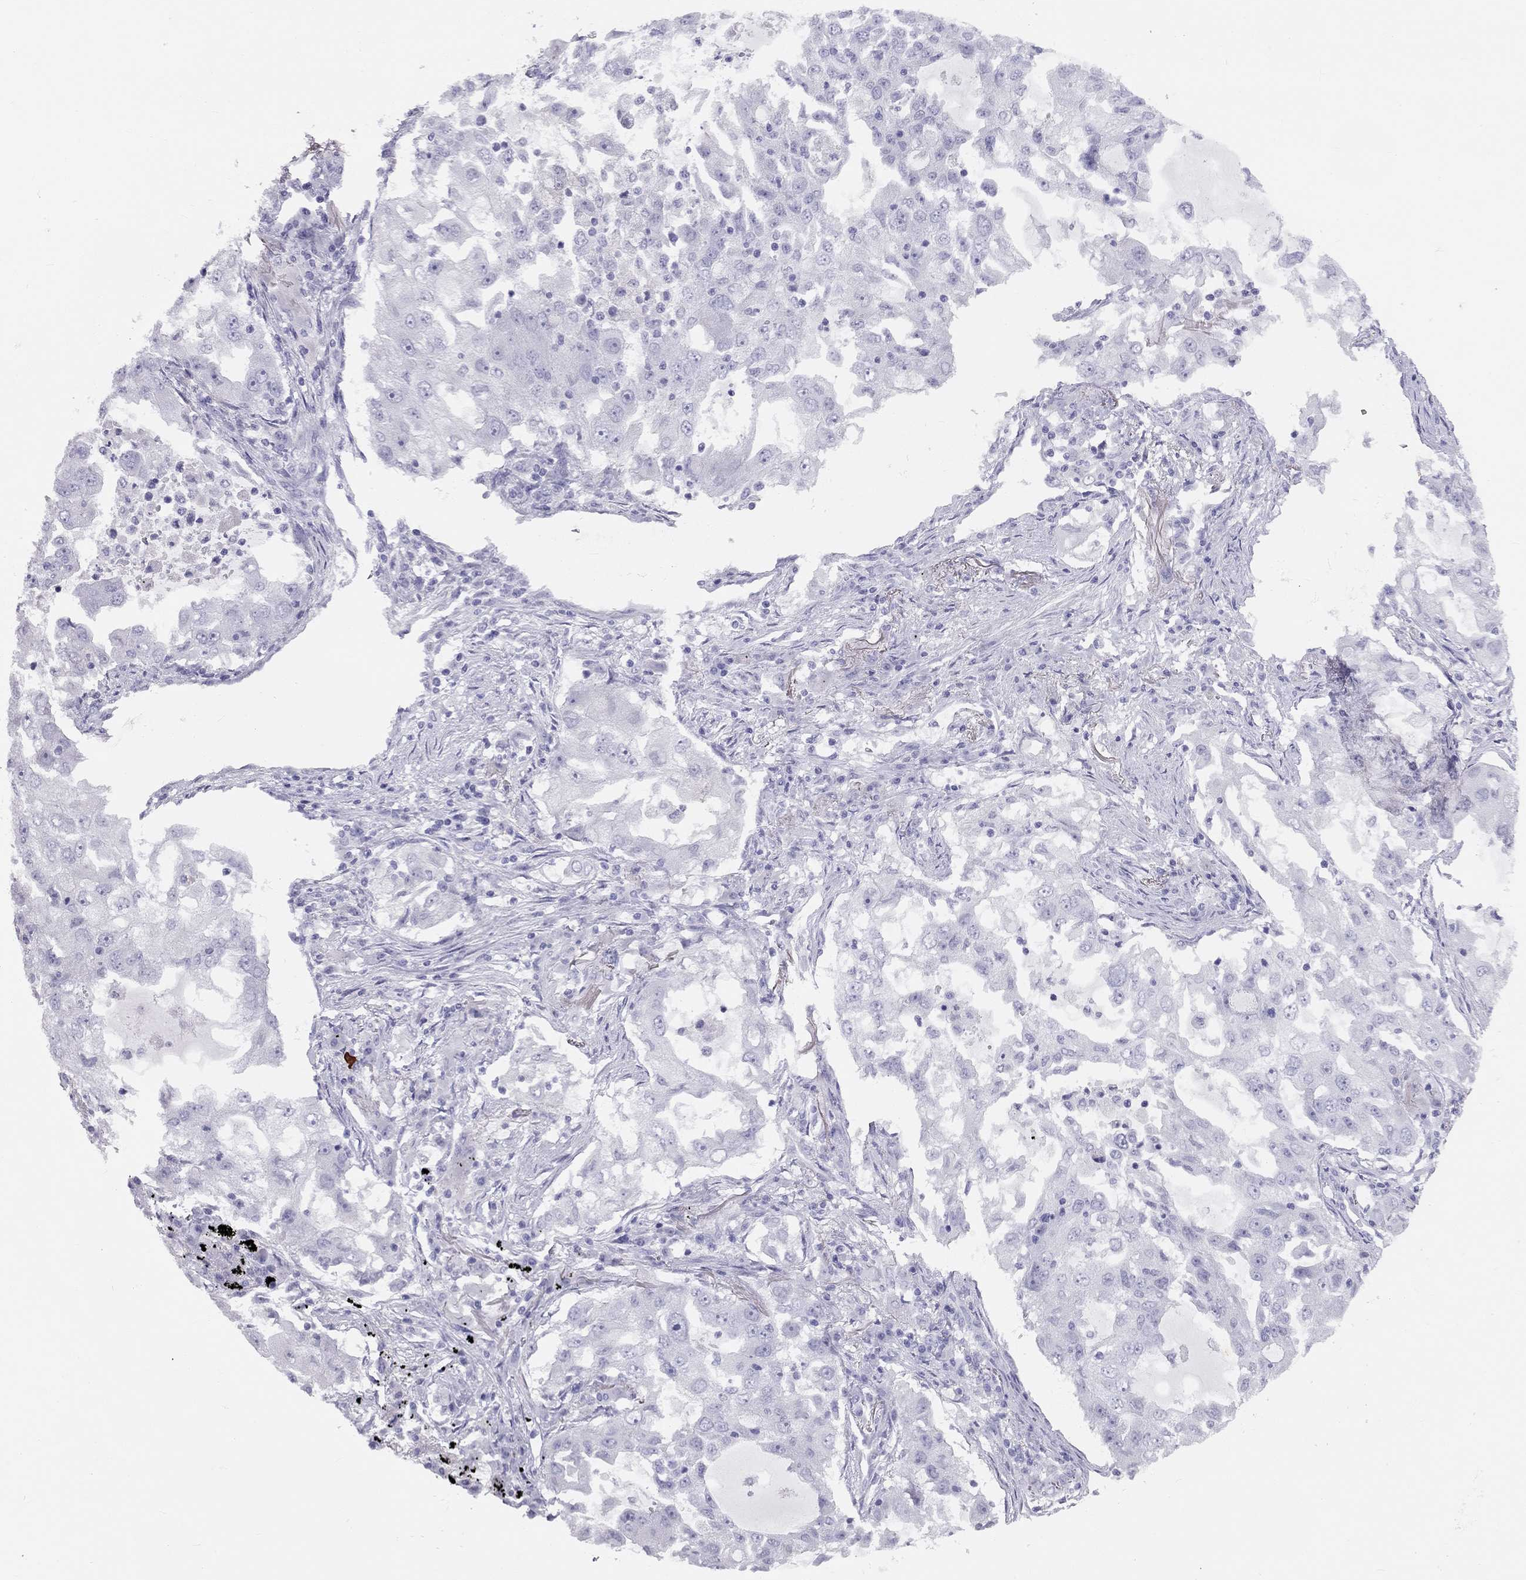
{"staining": {"intensity": "negative", "quantity": "none", "location": "none"}, "tissue": "lung cancer", "cell_type": "Tumor cells", "image_type": "cancer", "snomed": [{"axis": "morphology", "description": "Adenocarcinoma, NOS"}, {"axis": "topography", "description": "Lung"}], "caption": "This histopathology image is of adenocarcinoma (lung) stained with IHC to label a protein in brown with the nuclei are counter-stained blue. There is no expression in tumor cells. (DAB (3,3'-diaminobenzidine) immunohistochemistry visualized using brightfield microscopy, high magnification).", "gene": "KLRG1", "patient": {"sex": "female", "age": 61}}